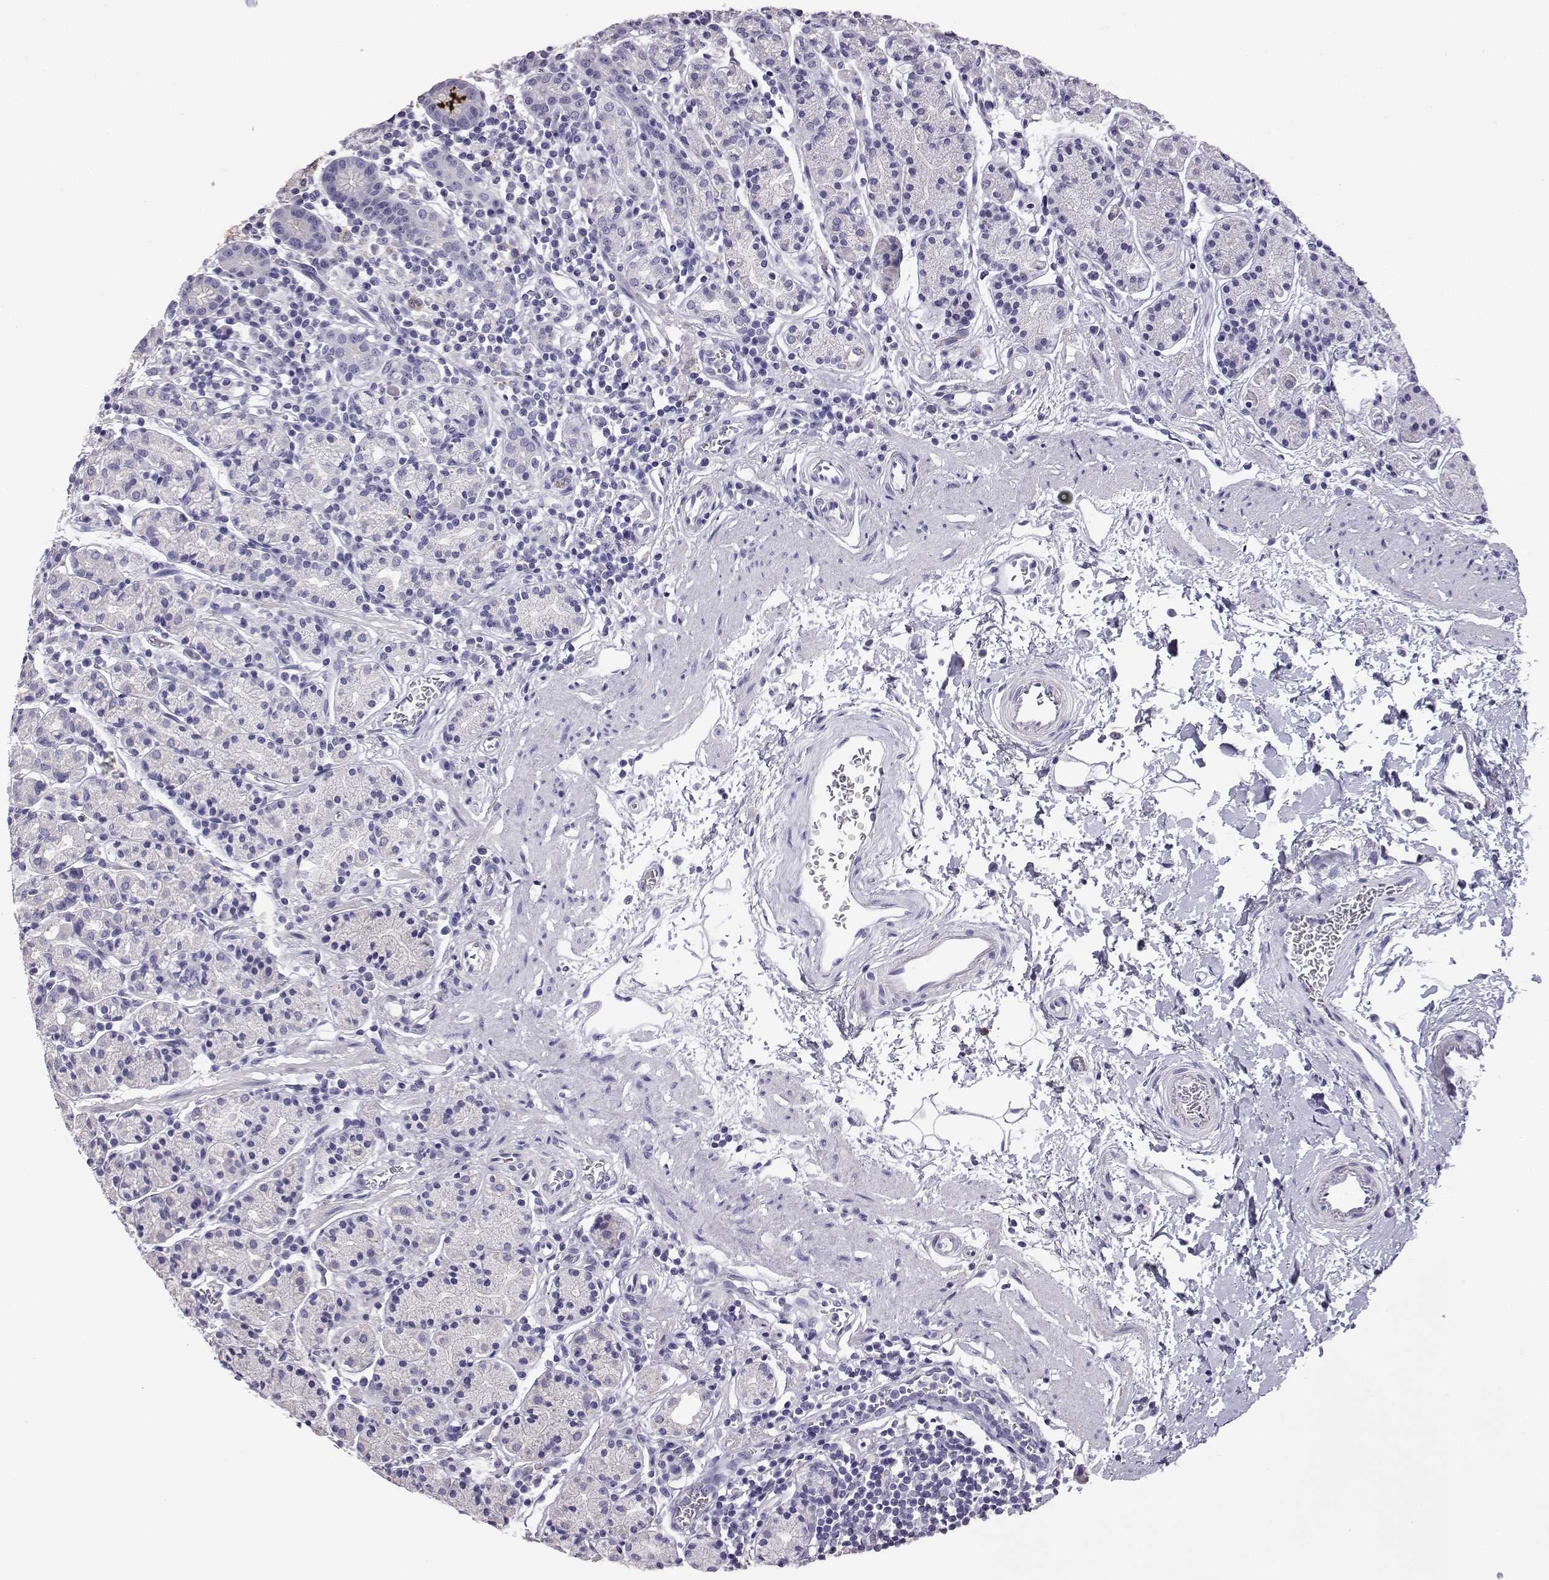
{"staining": {"intensity": "negative", "quantity": "none", "location": "none"}, "tissue": "stomach", "cell_type": "Glandular cells", "image_type": "normal", "snomed": [{"axis": "morphology", "description": "Normal tissue, NOS"}, {"axis": "topography", "description": "Stomach, upper"}, {"axis": "topography", "description": "Stomach"}], "caption": "IHC histopathology image of benign stomach: stomach stained with DAB demonstrates no significant protein positivity in glandular cells. (DAB (3,3'-diaminobenzidine) immunohistochemistry with hematoxylin counter stain).", "gene": "AKR1B1", "patient": {"sex": "male", "age": 62}}